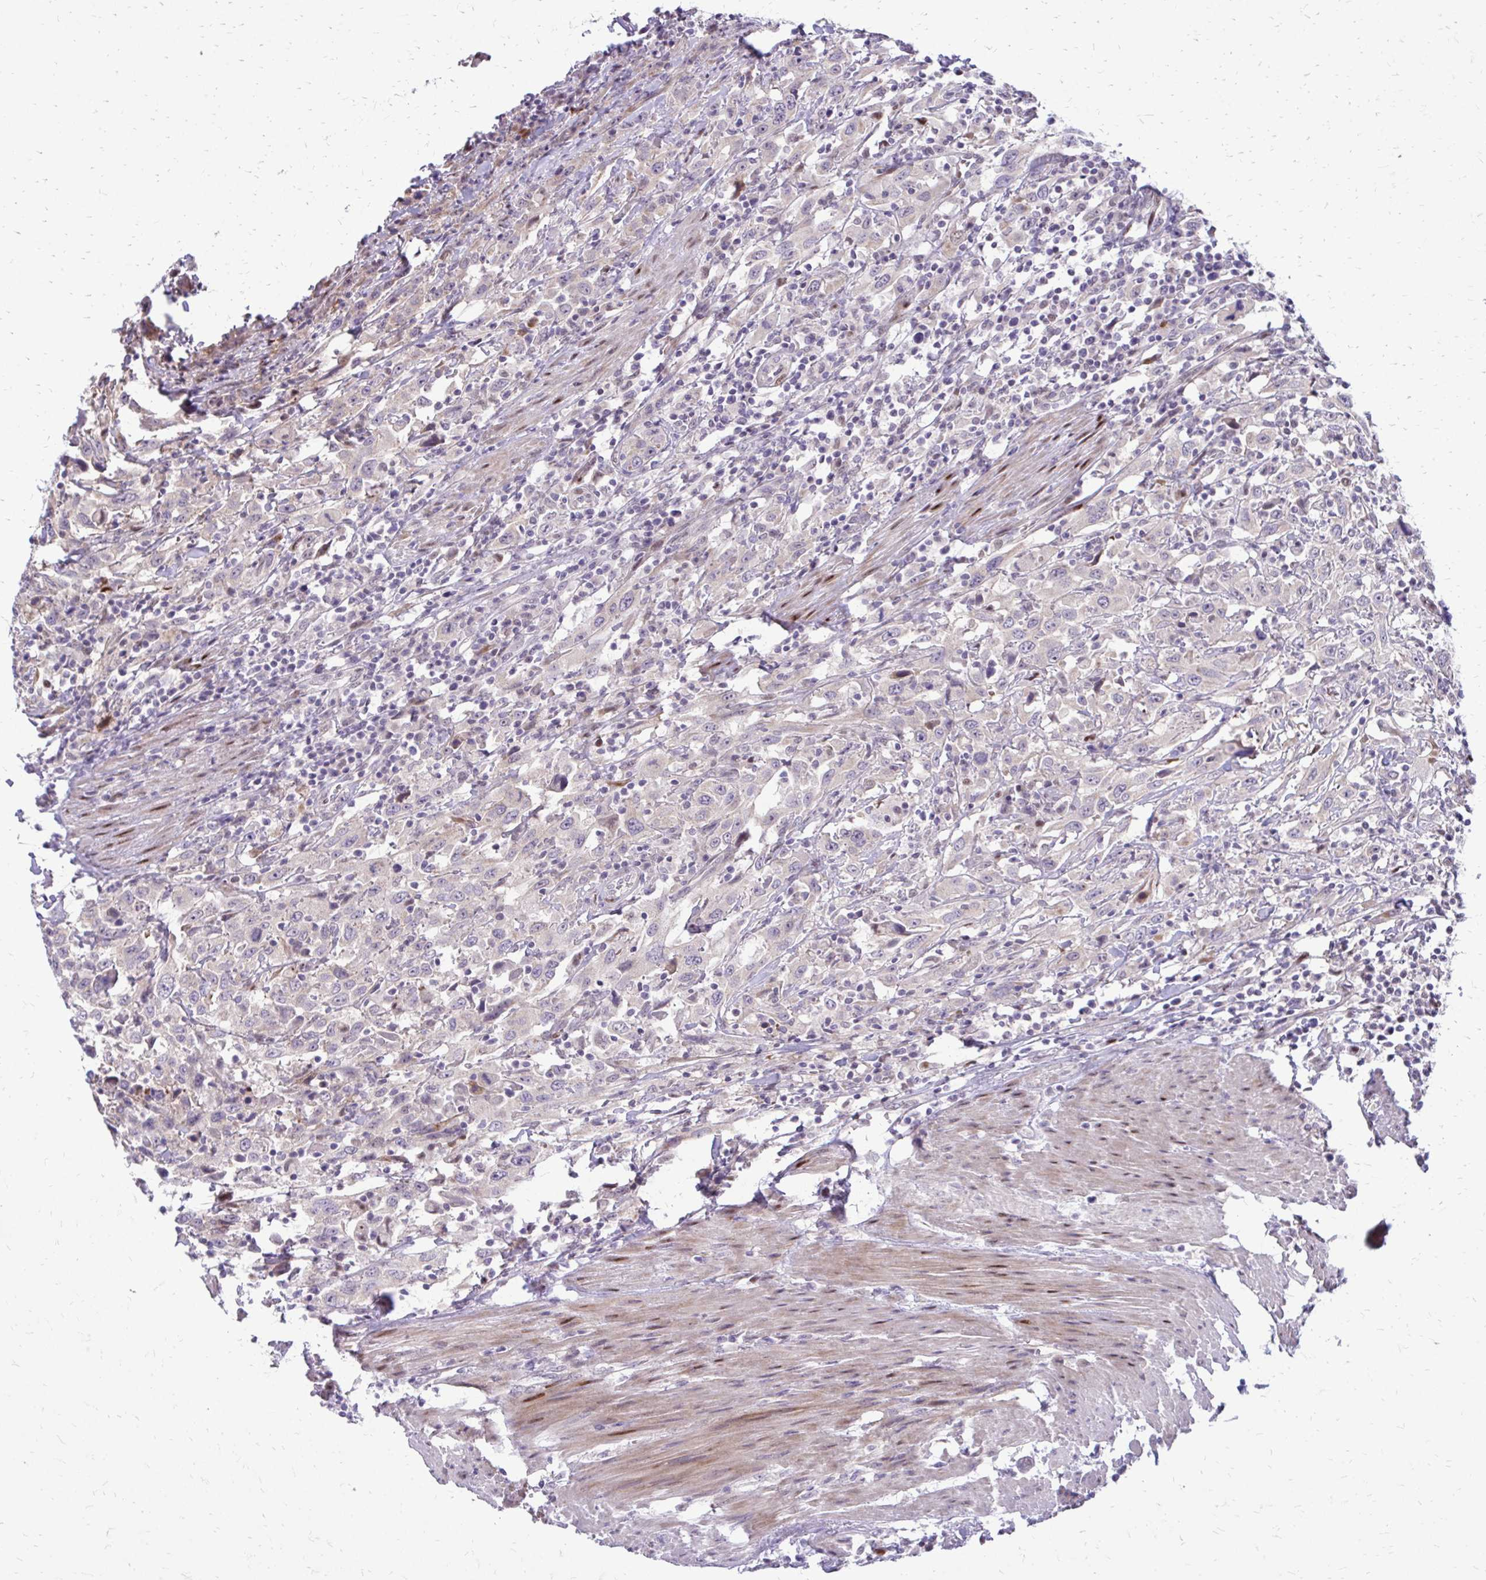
{"staining": {"intensity": "negative", "quantity": "none", "location": "none"}, "tissue": "urothelial cancer", "cell_type": "Tumor cells", "image_type": "cancer", "snomed": [{"axis": "morphology", "description": "Urothelial carcinoma, High grade"}, {"axis": "topography", "description": "Urinary bladder"}], "caption": "Immunohistochemistry micrograph of human high-grade urothelial carcinoma stained for a protein (brown), which exhibits no staining in tumor cells.", "gene": "PPDPFL", "patient": {"sex": "male", "age": 61}}